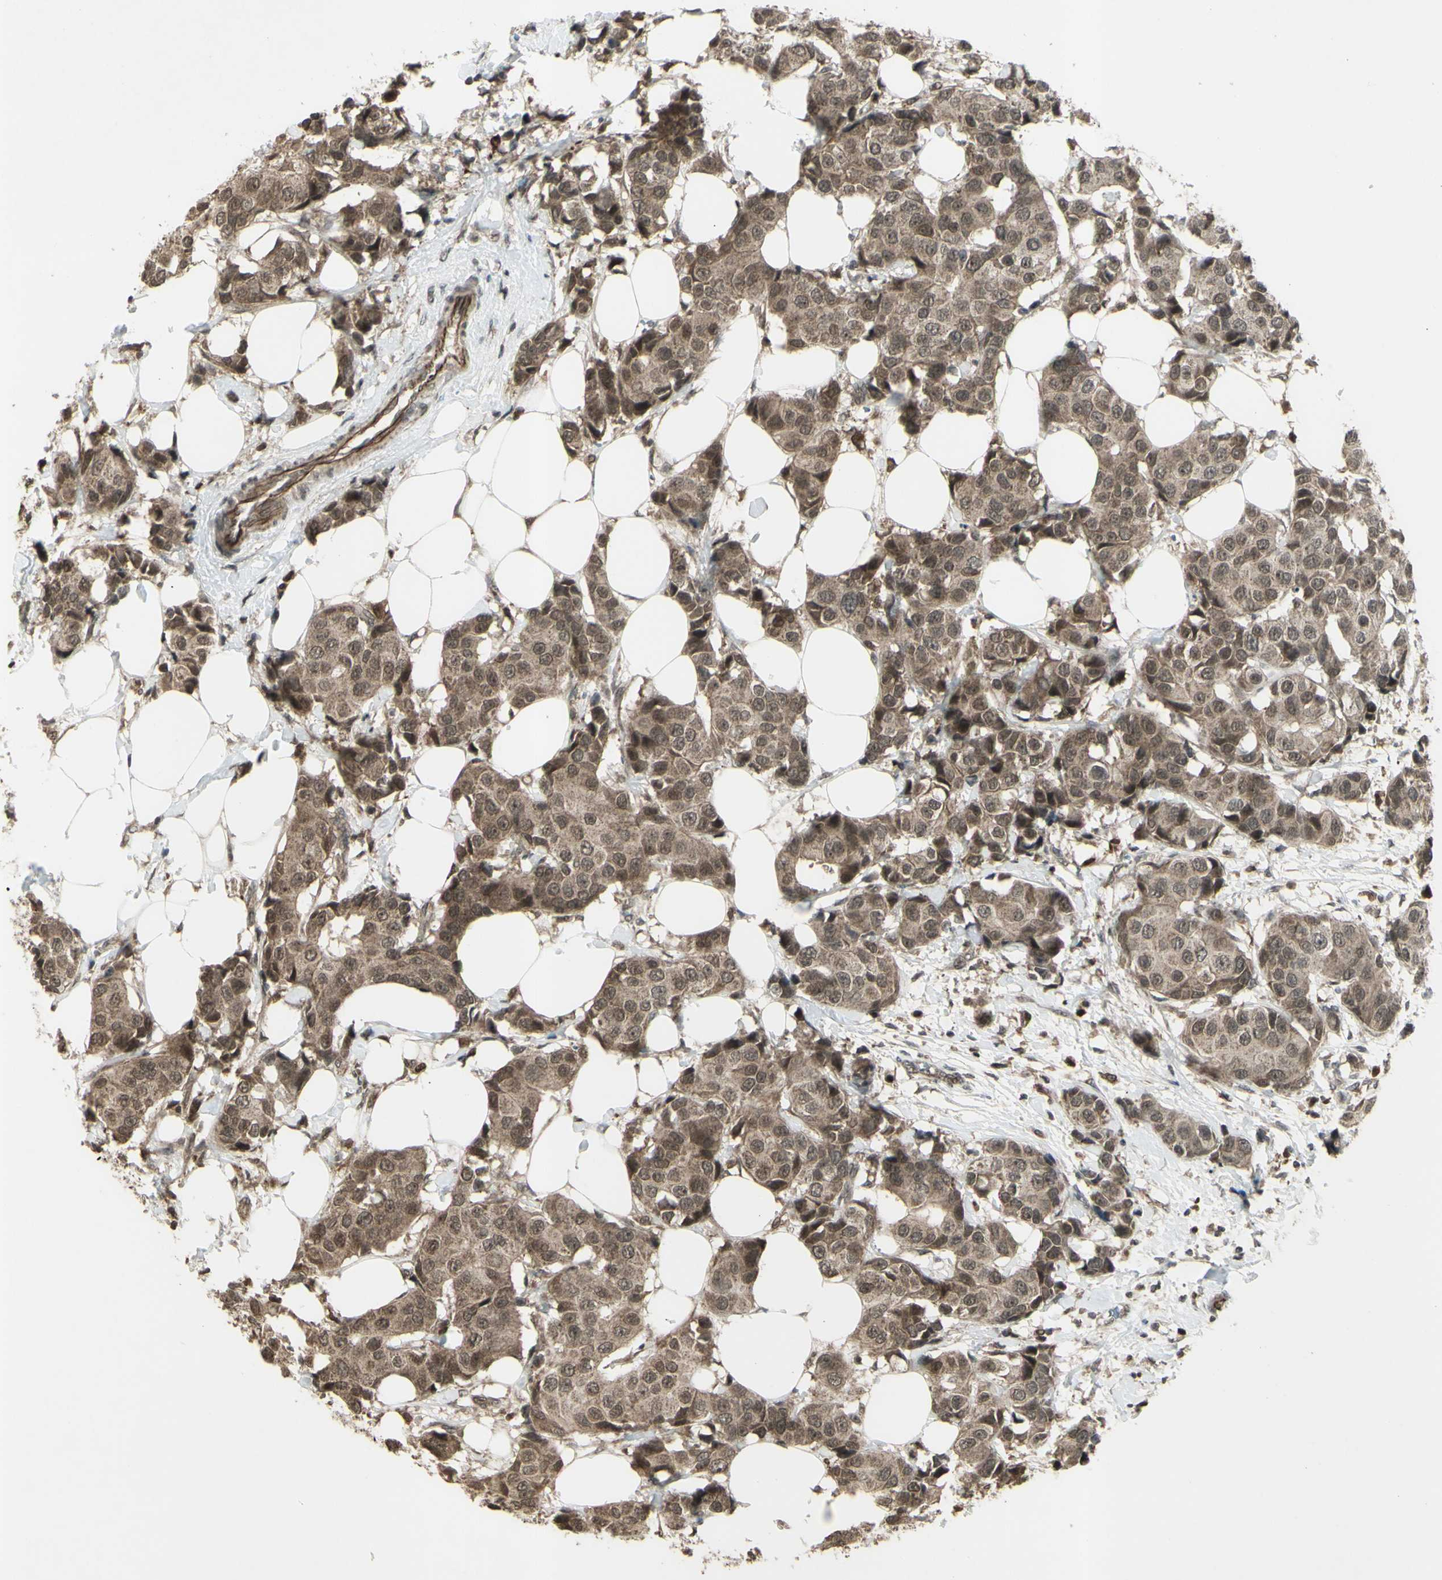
{"staining": {"intensity": "moderate", "quantity": ">75%", "location": "cytoplasmic/membranous,nuclear"}, "tissue": "breast cancer", "cell_type": "Tumor cells", "image_type": "cancer", "snomed": [{"axis": "morphology", "description": "Normal tissue, NOS"}, {"axis": "morphology", "description": "Duct carcinoma"}, {"axis": "topography", "description": "Breast"}], "caption": "Immunohistochemistry staining of breast cancer, which displays medium levels of moderate cytoplasmic/membranous and nuclear expression in about >75% of tumor cells indicating moderate cytoplasmic/membranous and nuclear protein positivity. The staining was performed using DAB (3,3'-diaminobenzidine) (brown) for protein detection and nuclei were counterstained in hematoxylin (blue).", "gene": "BLNK", "patient": {"sex": "female", "age": 39}}